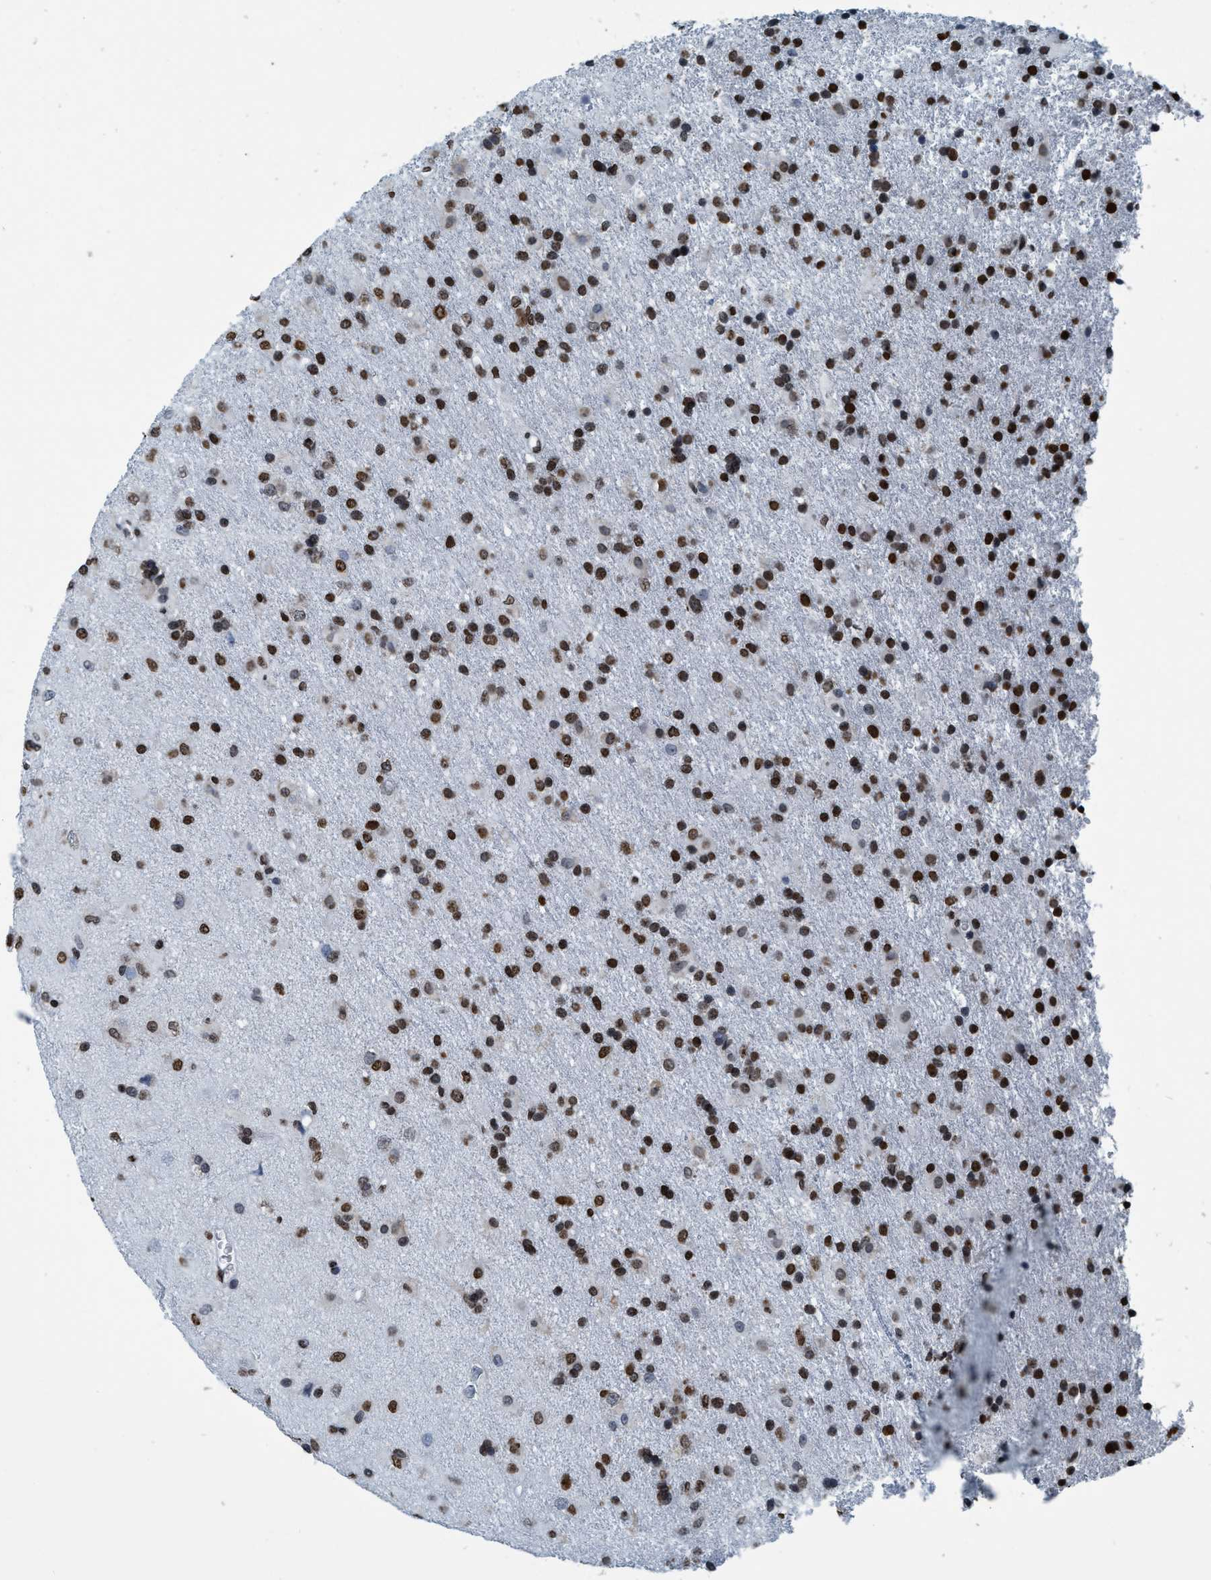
{"staining": {"intensity": "strong", "quantity": ">75%", "location": "nuclear"}, "tissue": "glioma", "cell_type": "Tumor cells", "image_type": "cancer", "snomed": [{"axis": "morphology", "description": "Glioma, malignant, Low grade"}, {"axis": "topography", "description": "Brain"}], "caption": "Immunohistochemical staining of human low-grade glioma (malignant) reveals strong nuclear protein expression in about >75% of tumor cells. Using DAB (brown) and hematoxylin (blue) stains, captured at high magnification using brightfield microscopy.", "gene": "CCNE2", "patient": {"sex": "male", "age": 65}}